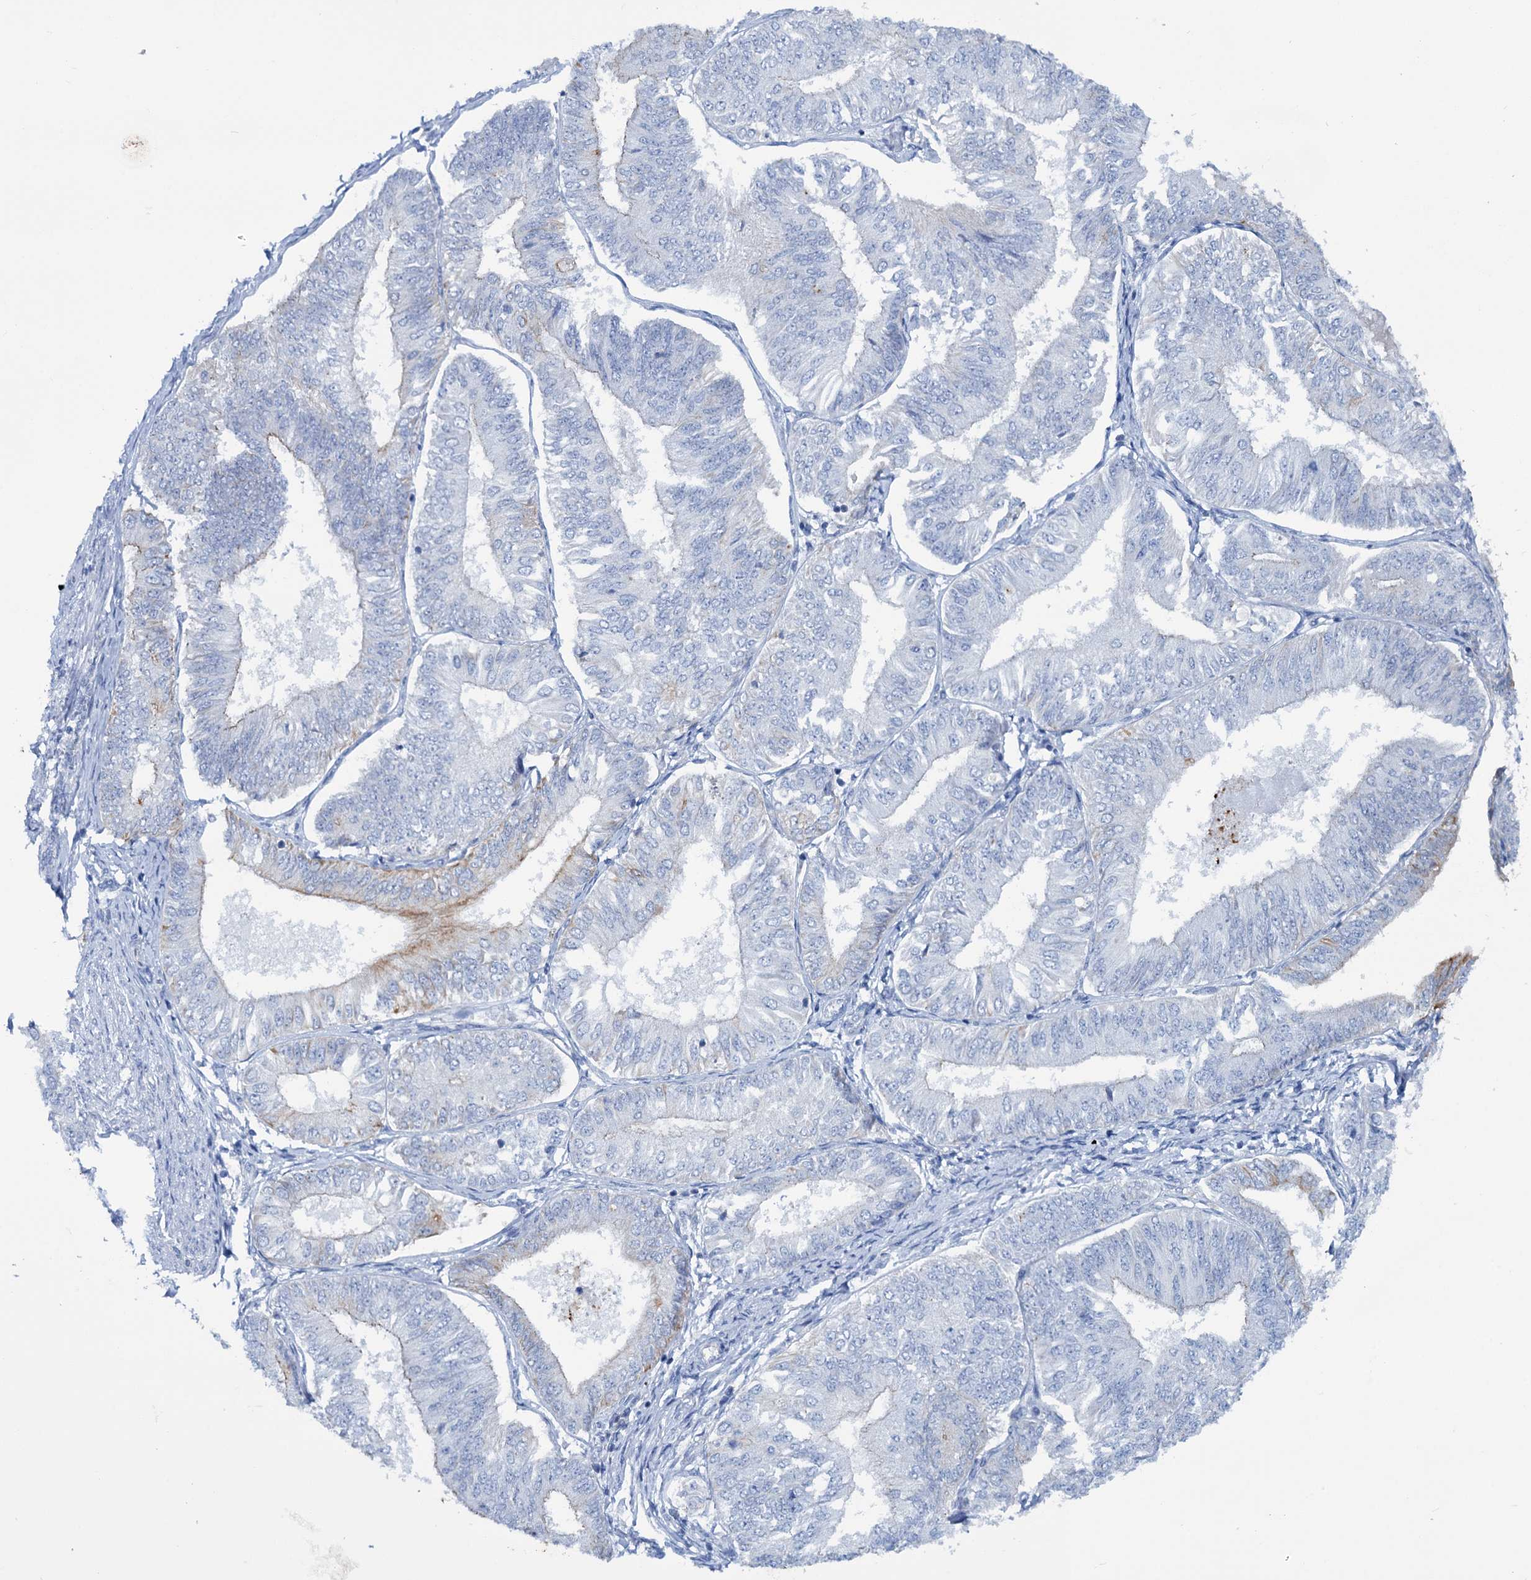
{"staining": {"intensity": "negative", "quantity": "none", "location": "none"}, "tissue": "endometrial cancer", "cell_type": "Tumor cells", "image_type": "cancer", "snomed": [{"axis": "morphology", "description": "Adenocarcinoma, NOS"}, {"axis": "topography", "description": "Endometrium"}], "caption": "Adenocarcinoma (endometrial) was stained to show a protein in brown. There is no significant staining in tumor cells.", "gene": "FAAP20", "patient": {"sex": "female", "age": 58}}